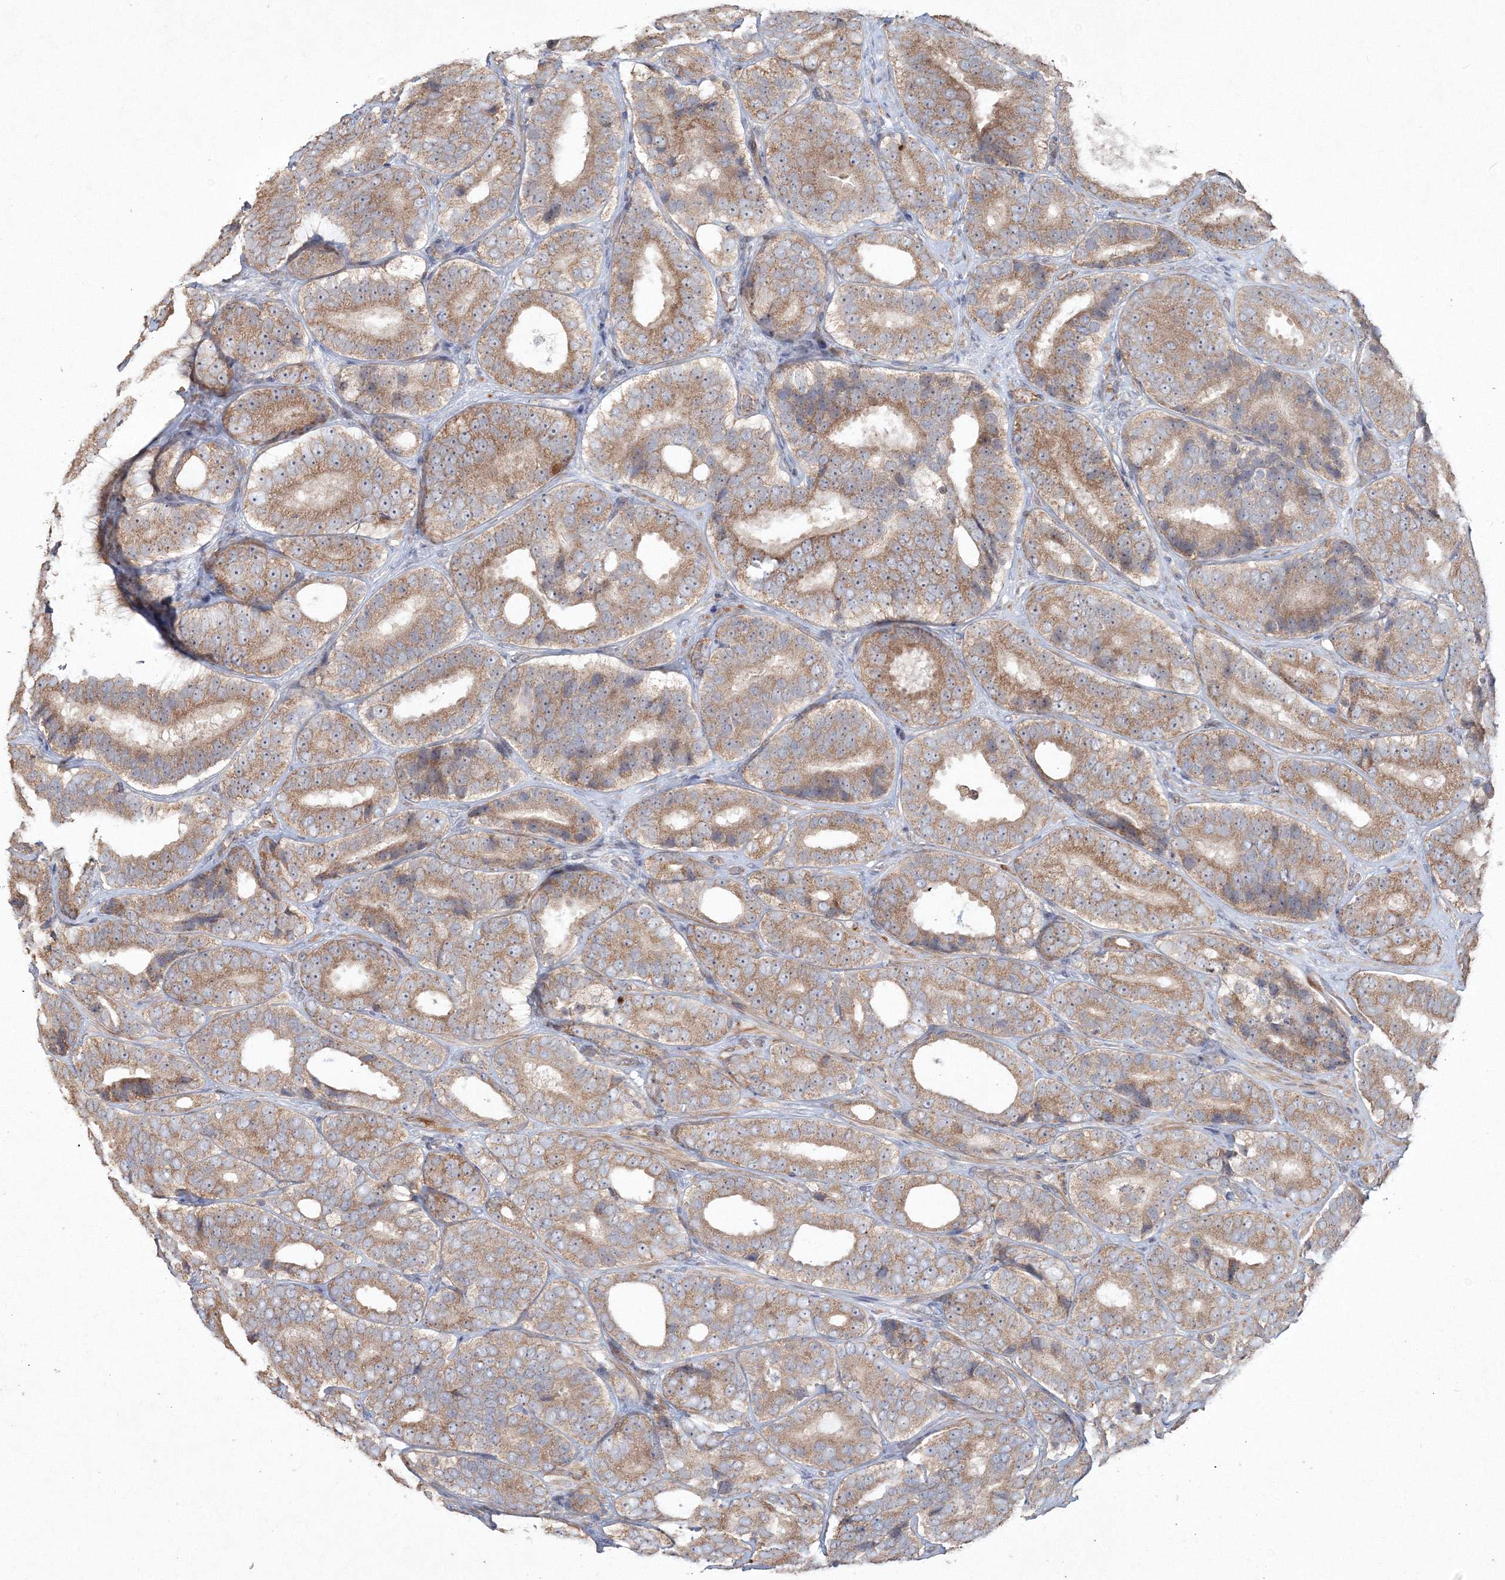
{"staining": {"intensity": "moderate", "quantity": ">75%", "location": "cytoplasmic/membranous"}, "tissue": "prostate cancer", "cell_type": "Tumor cells", "image_type": "cancer", "snomed": [{"axis": "morphology", "description": "Adenocarcinoma, High grade"}, {"axis": "topography", "description": "Prostate"}], "caption": "Prostate cancer tissue demonstrates moderate cytoplasmic/membranous staining in about >75% of tumor cells, visualized by immunohistochemistry.", "gene": "ANAPC16", "patient": {"sex": "male", "age": 56}}